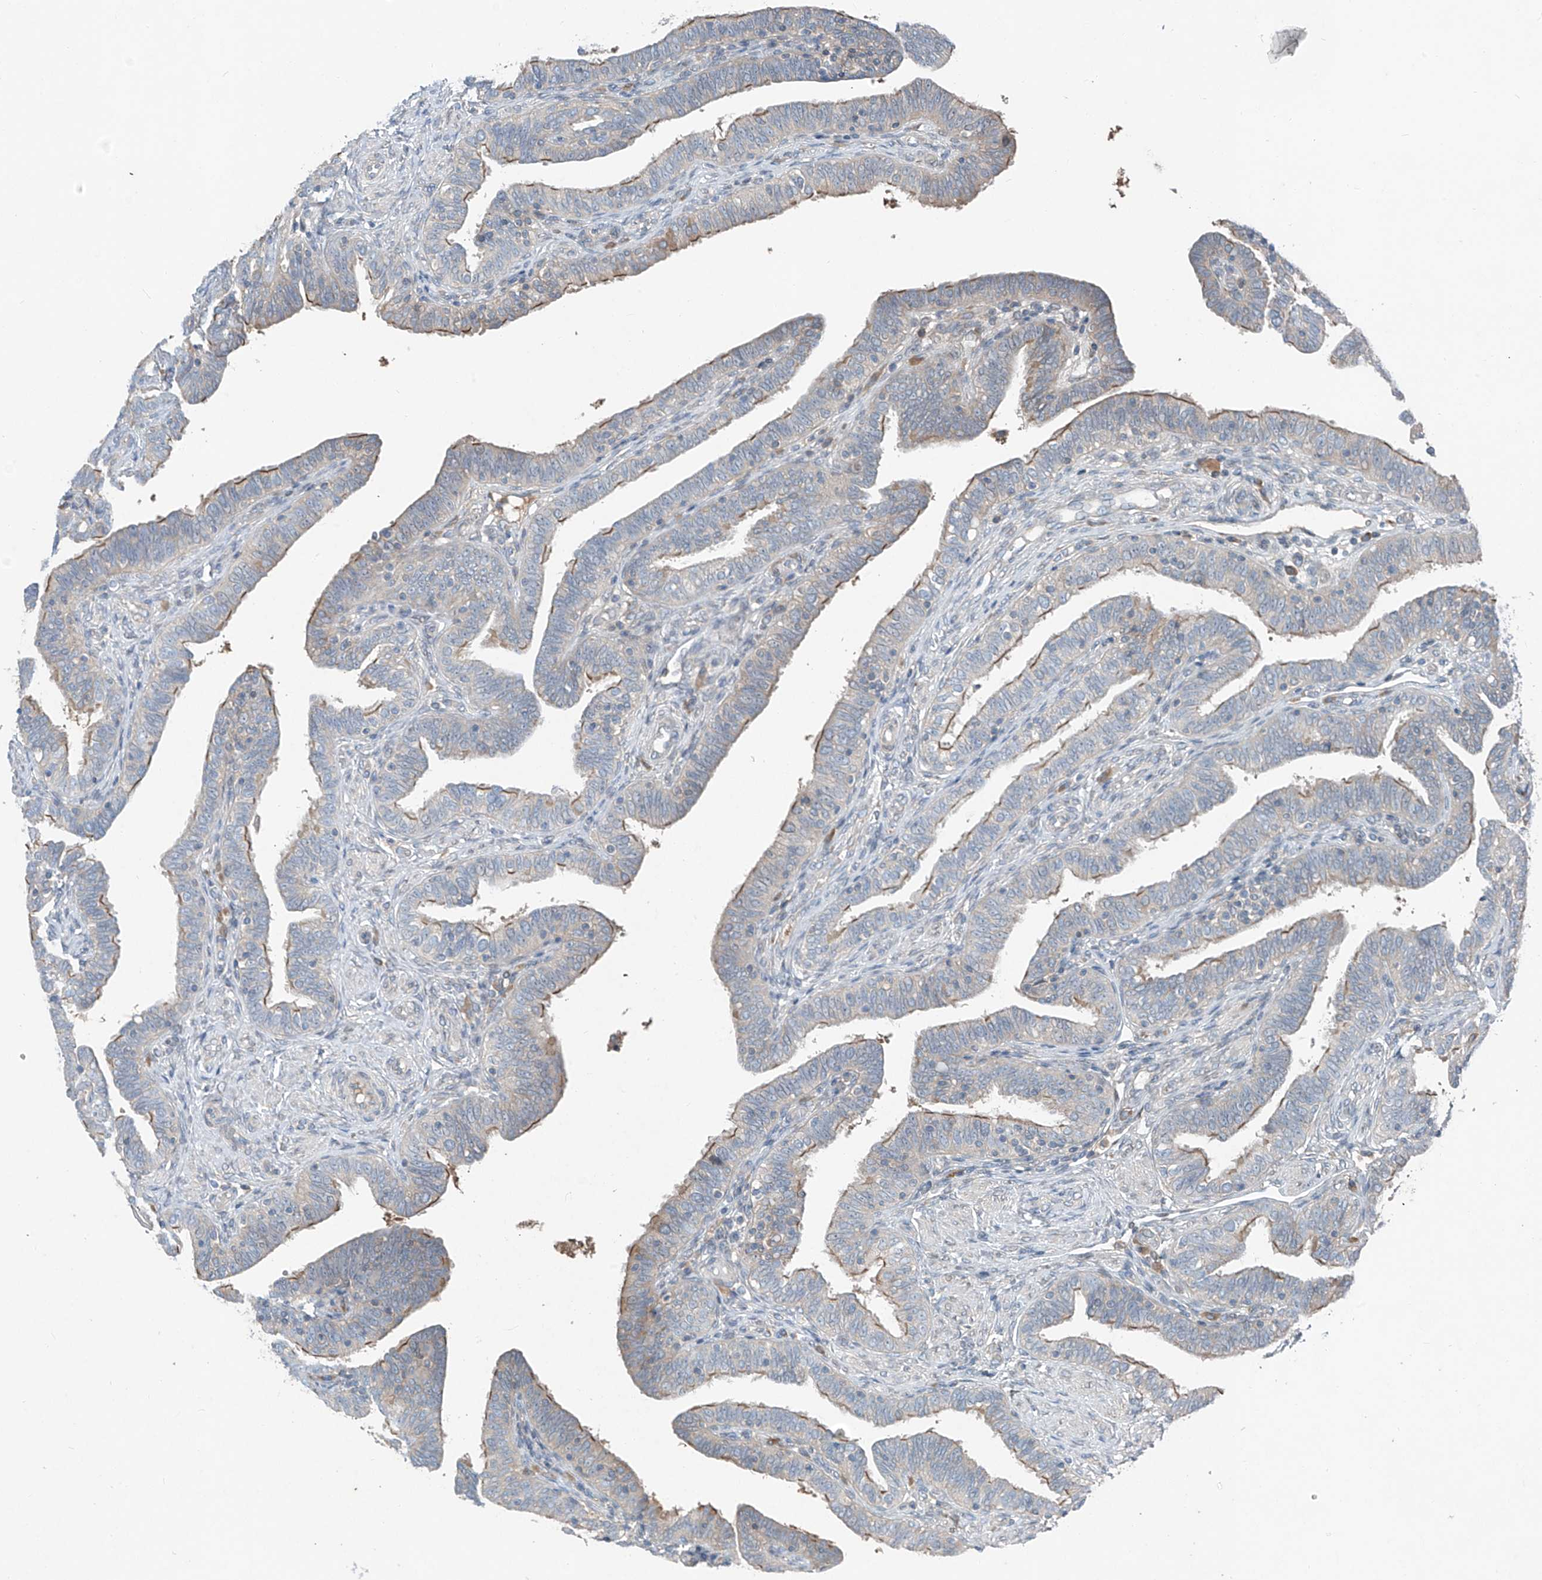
{"staining": {"intensity": "moderate", "quantity": "<25%", "location": "cytoplasmic/membranous"}, "tissue": "fallopian tube", "cell_type": "Glandular cells", "image_type": "normal", "snomed": [{"axis": "morphology", "description": "Normal tissue, NOS"}, {"axis": "topography", "description": "Fallopian tube"}], "caption": "DAB (3,3'-diaminobenzidine) immunohistochemical staining of unremarkable fallopian tube shows moderate cytoplasmic/membranous protein positivity in about <25% of glandular cells. The staining is performed using DAB (3,3'-diaminobenzidine) brown chromogen to label protein expression. The nuclei are counter-stained blue using hematoxylin.", "gene": "FOXRED2", "patient": {"sex": "female", "age": 39}}